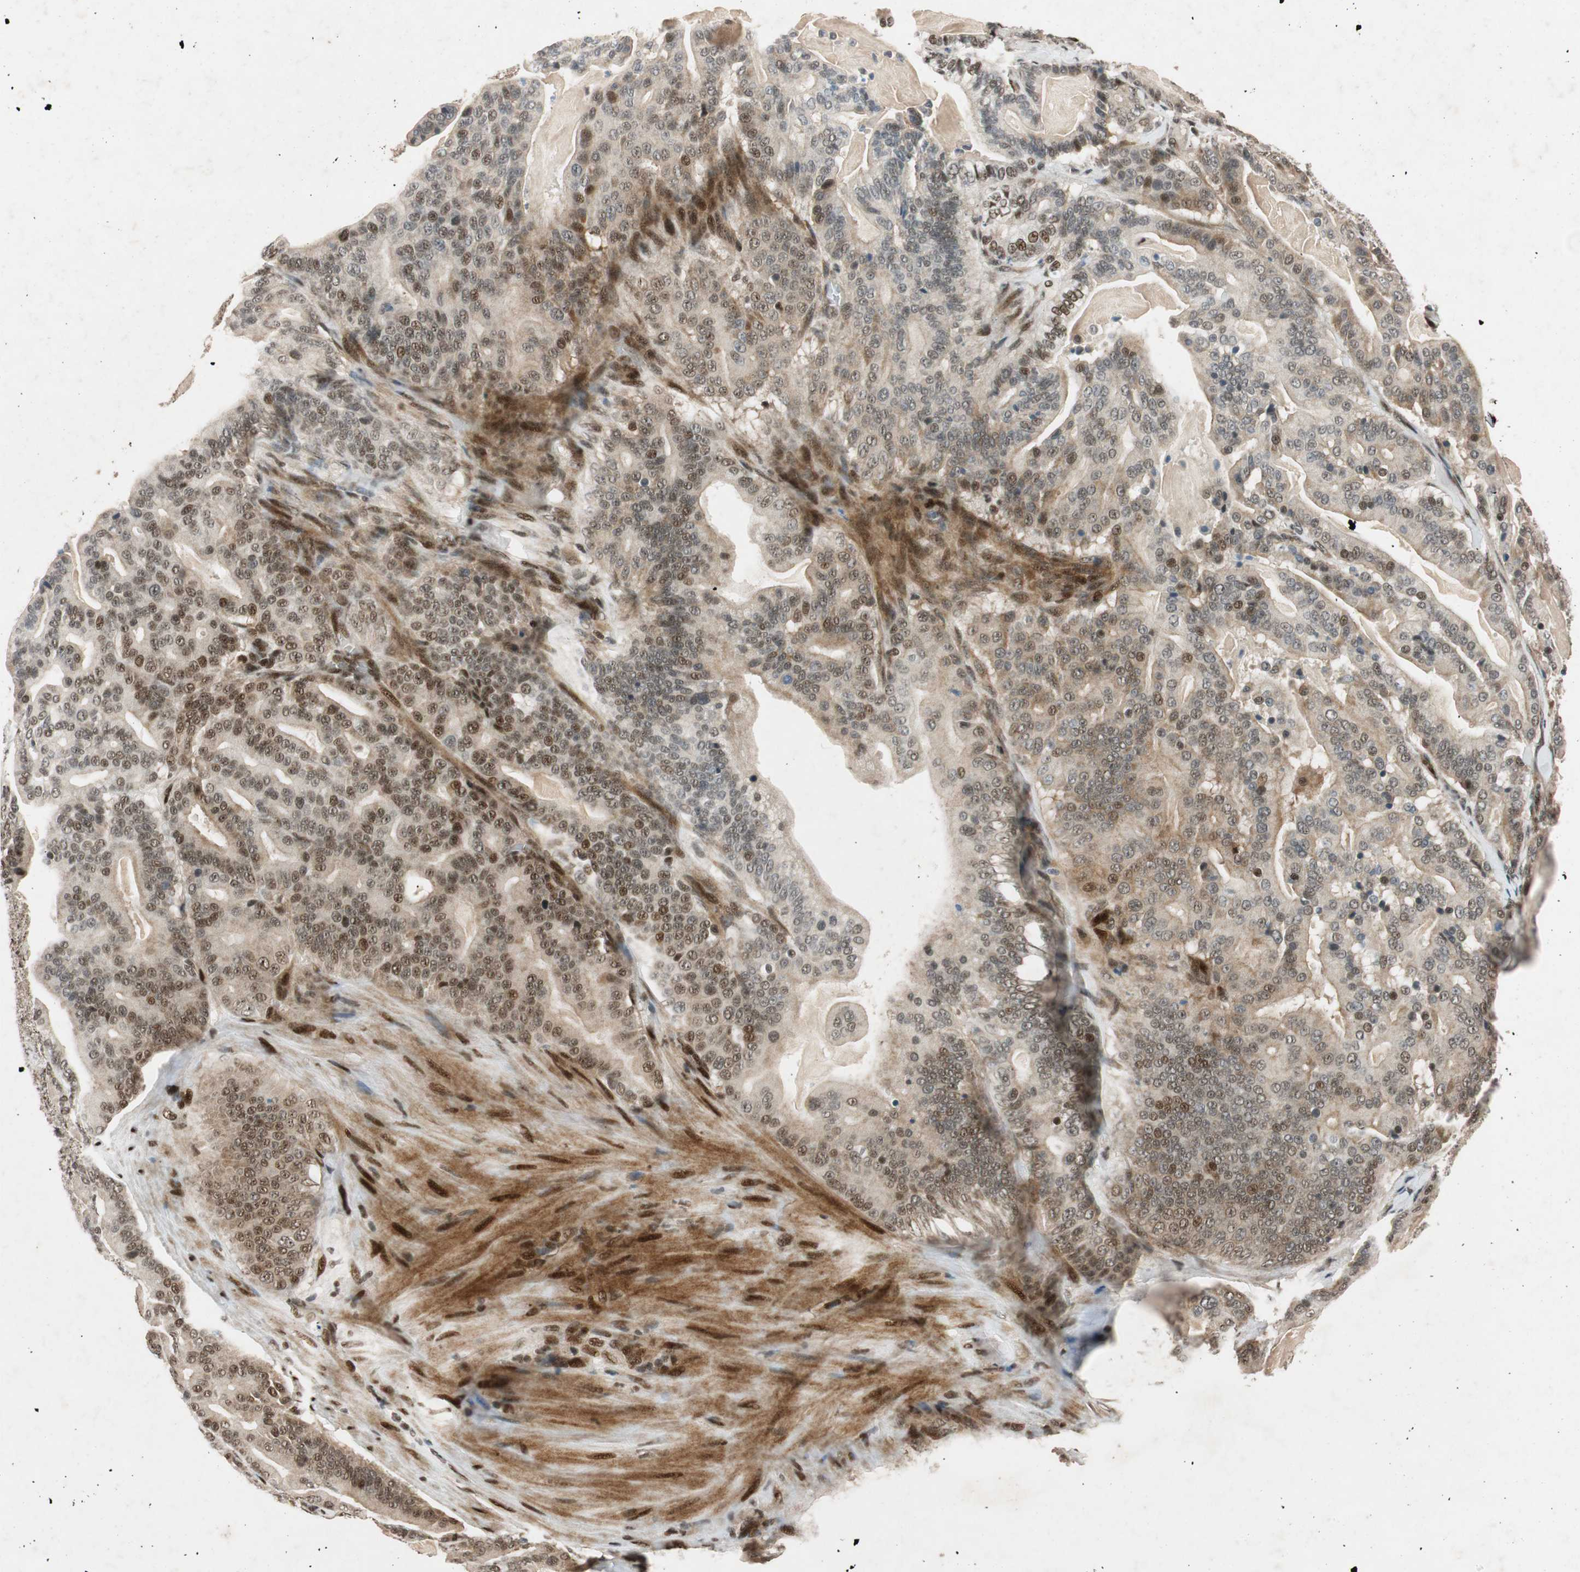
{"staining": {"intensity": "moderate", "quantity": ">75%", "location": "nuclear"}, "tissue": "pancreatic cancer", "cell_type": "Tumor cells", "image_type": "cancer", "snomed": [{"axis": "morphology", "description": "Adenocarcinoma, NOS"}, {"axis": "topography", "description": "Pancreas"}], "caption": "This is an image of immunohistochemistry staining of pancreatic cancer, which shows moderate positivity in the nuclear of tumor cells.", "gene": "NCBP3", "patient": {"sex": "male", "age": 63}}